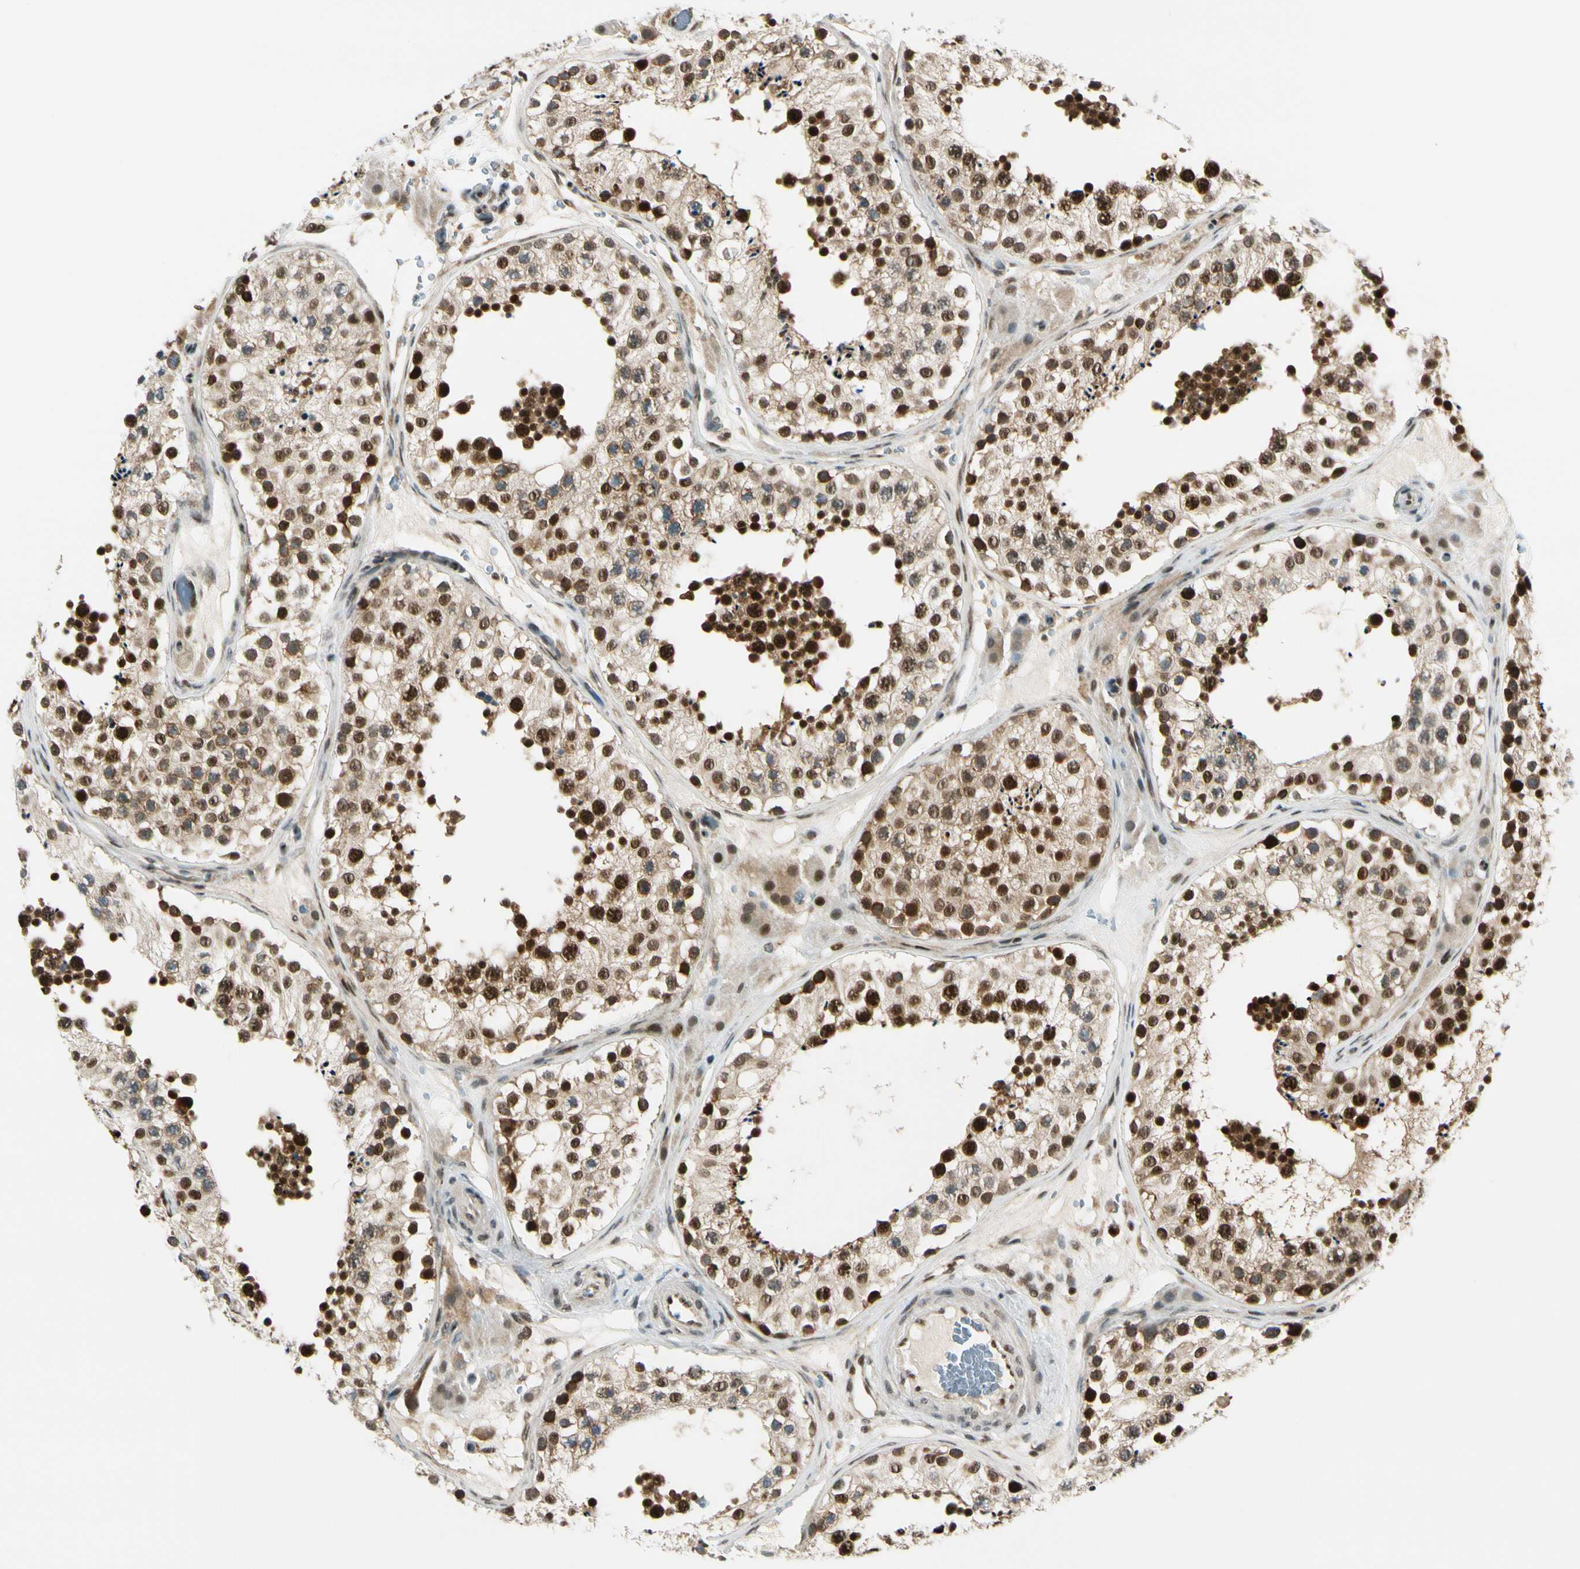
{"staining": {"intensity": "strong", "quantity": ">75%", "location": "cytoplasmic/membranous,nuclear"}, "tissue": "testis", "cell_type": "Cells in seminiferous ducts", "image_type": "normal", "snomed": [{"axis": "morphology", "description": "Normal tissue, NOS"}, {"axis": "topography", "description": "Testis"}], "caption": "Brown immunohistochemical staining in benign testis exhibits strong cytoplasmic/membranous,nuclear expression in approximately >75% of cells in seminiferous ducts.", "gene": "DAXX", "patient": {"sex": "male", "age": 26}}